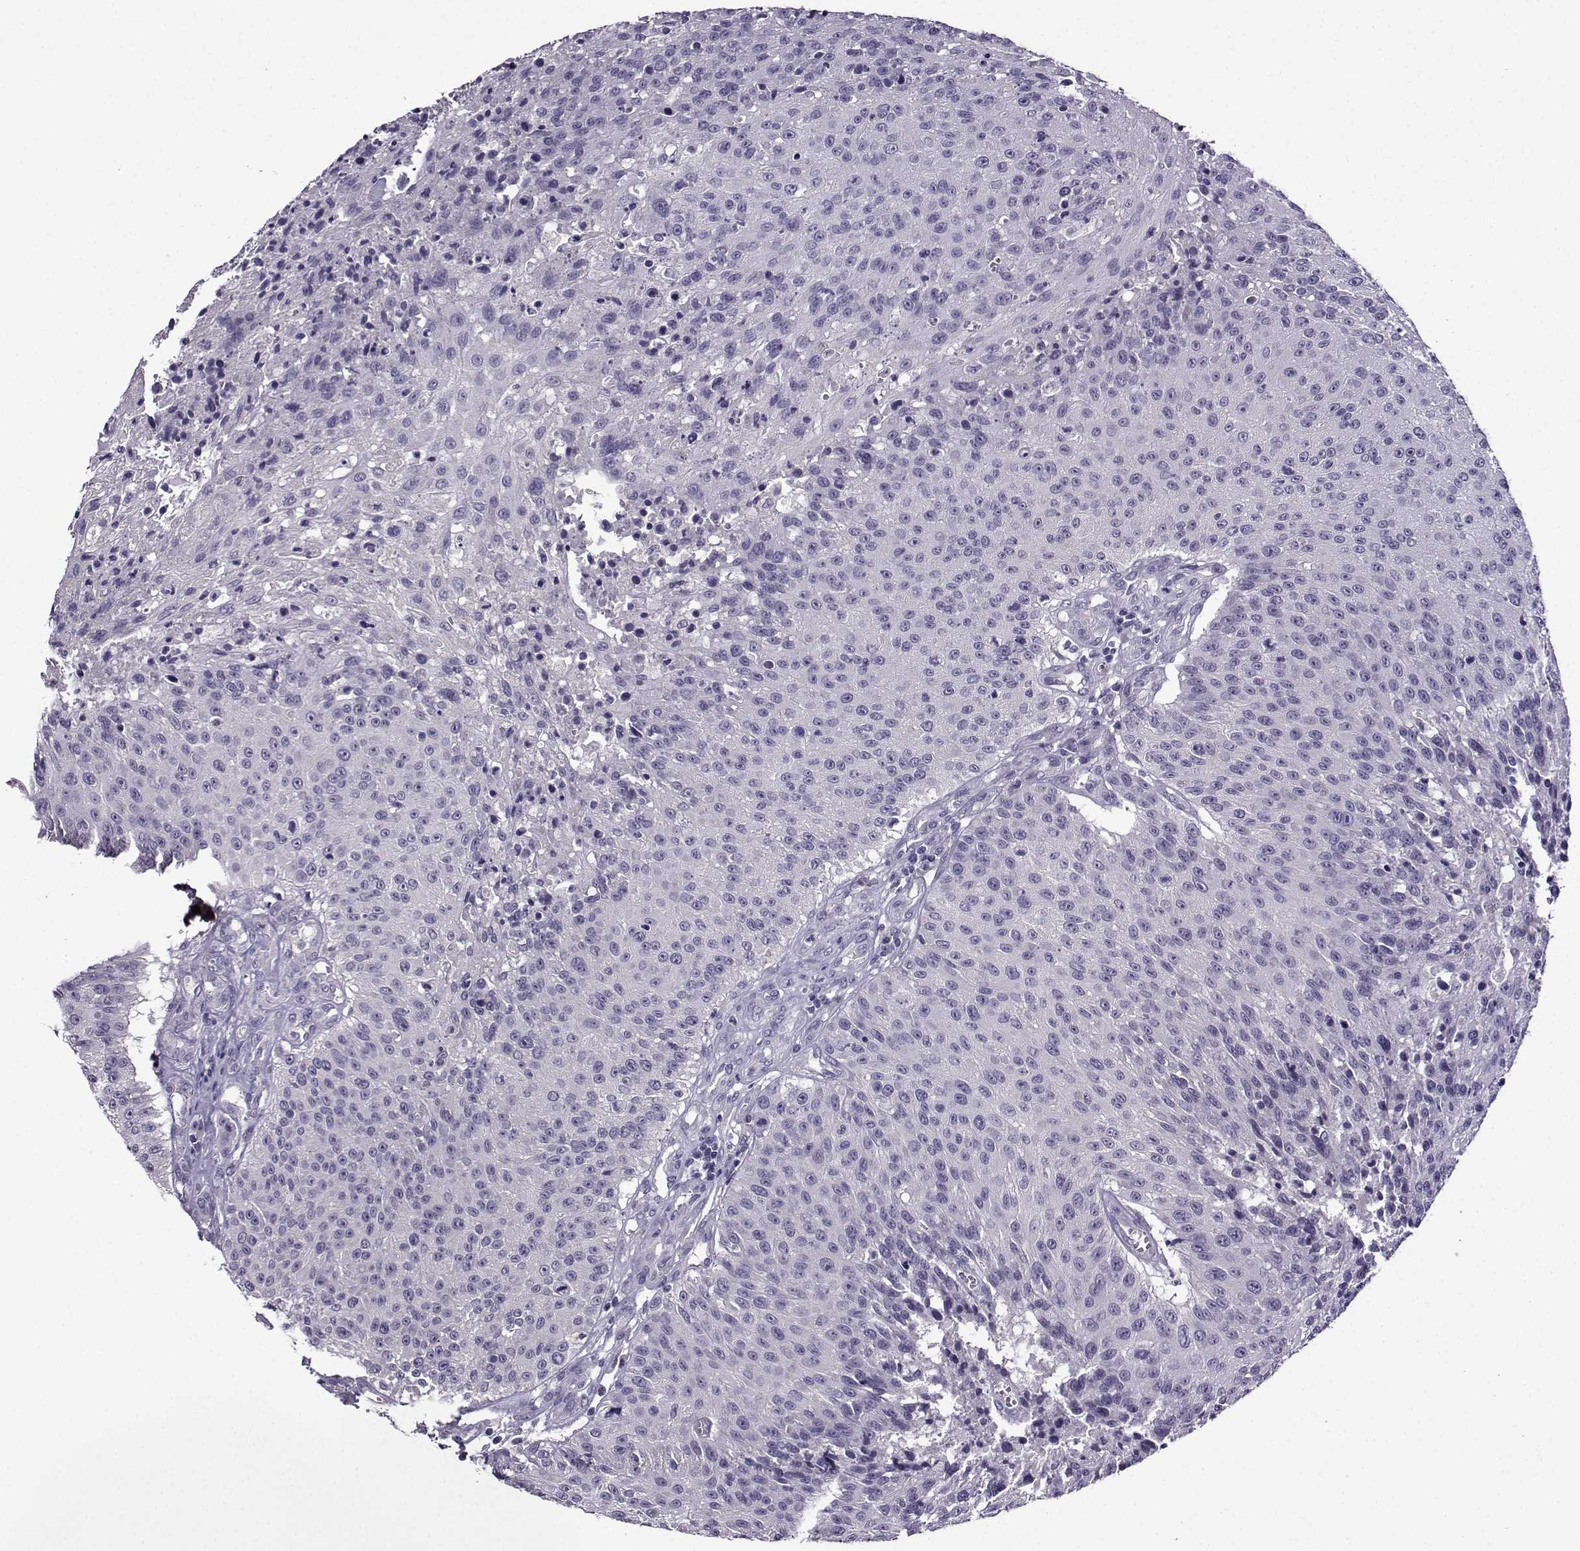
{"staining": {"intensity": "negative", "quantity": "none", "location": "none"}, "tissue": "urothelial cancer", "cell_type": "Tumor cells", "image_type": "cancer", "snomed": [{"axis": "morphology", "description": "Urothelial carcinoma, NOS"}, {"axis": "topography", "description": "Urinary bladder"}], "caption": "This is an immunohistochemistry (IHC) photomicrograph of human transitional cell carcinoma. There is no expression in tumor cells.", "gene": "CRYBB1", "patient": {"sex": "male", "age": 55}}